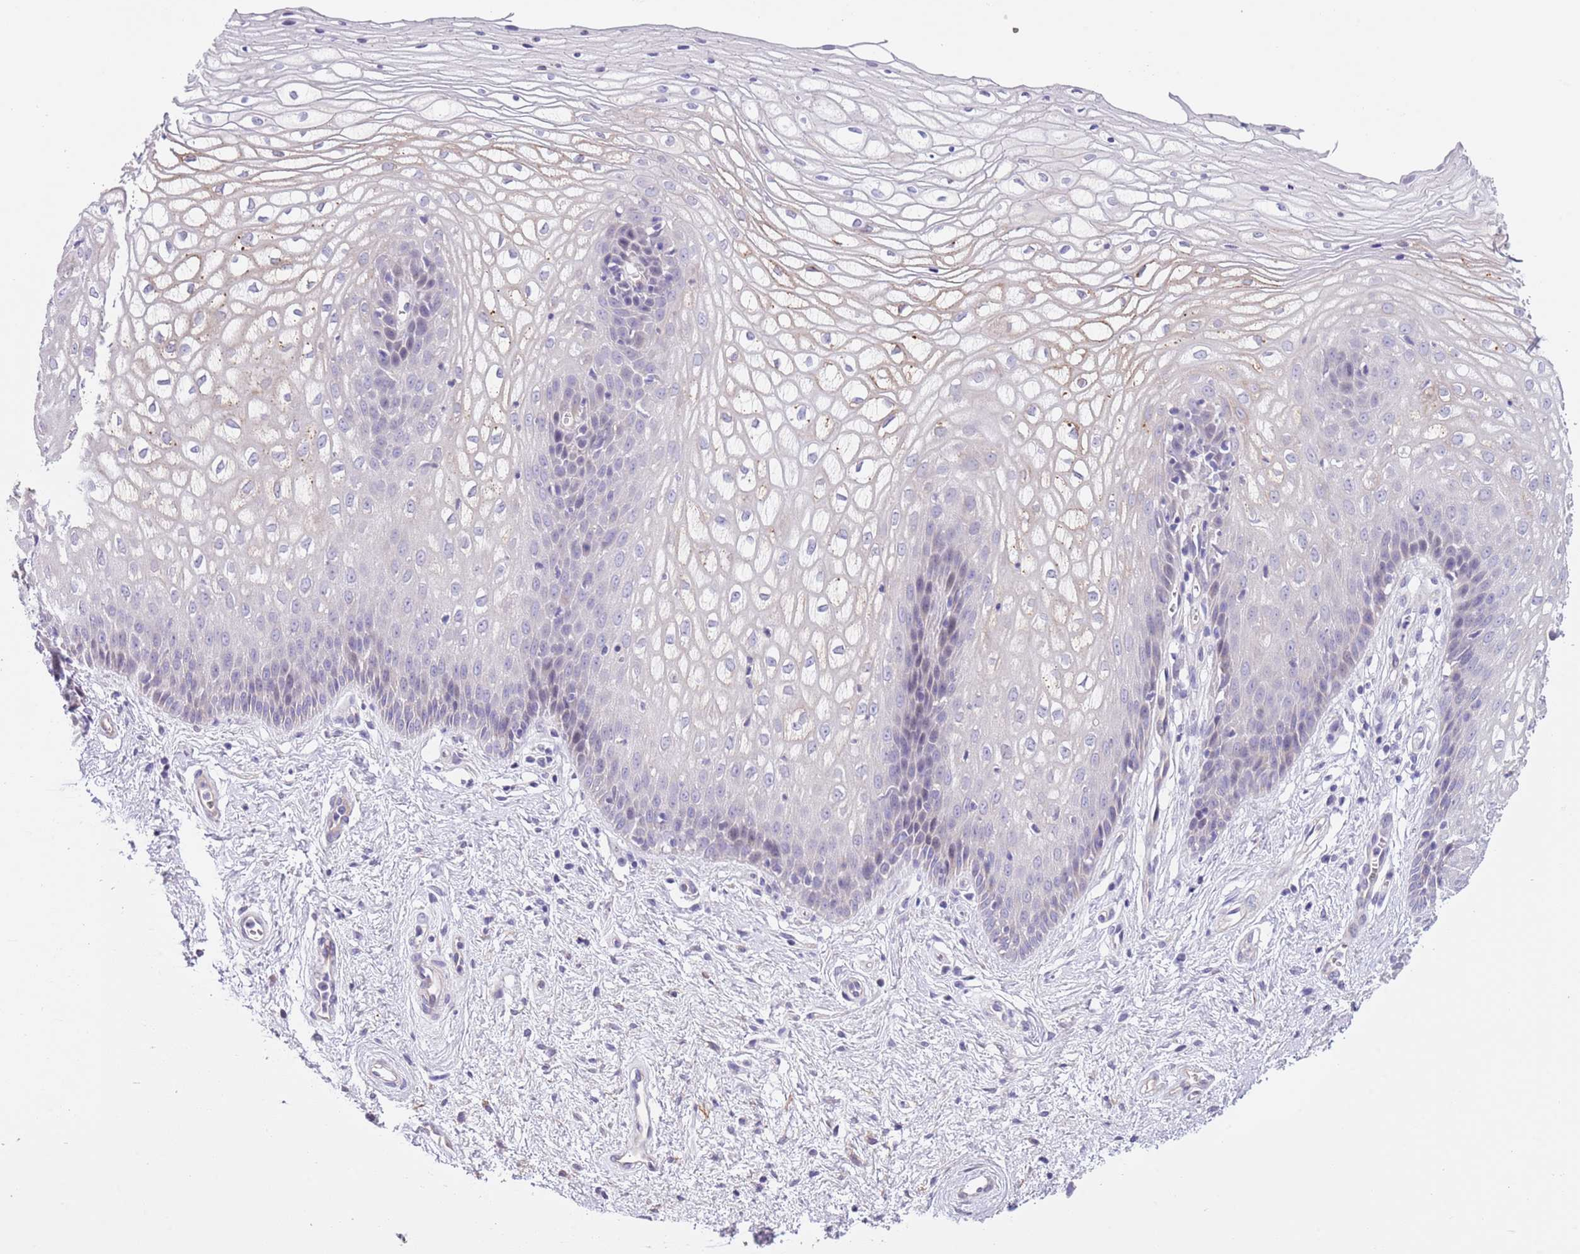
{"staining": {"intensity": "negative", "quantity": "none", "location": "none"}, "tissue": "vagina", "cell_type": "Squamous epithelial cells", "image_type": "normal", "snomed": [{"axis": "morphology", "description": "Normal tissue, NOS"}, {"axis": "topography", "description": "Vagina"}], "caption": "This histopathology image is of normal vagina stained with immunohistochemistry to label a protein in brown with the nuclei are counter-stained blue. There is no expression in squamous epithelial cells. (Brightfield microscopy of DAB (3,3'-diaminobenzidine) immunohistochemistry (IHC) at high magnification).", "gene": "NET1", "patient": {"sex": "female", "age": 34}}